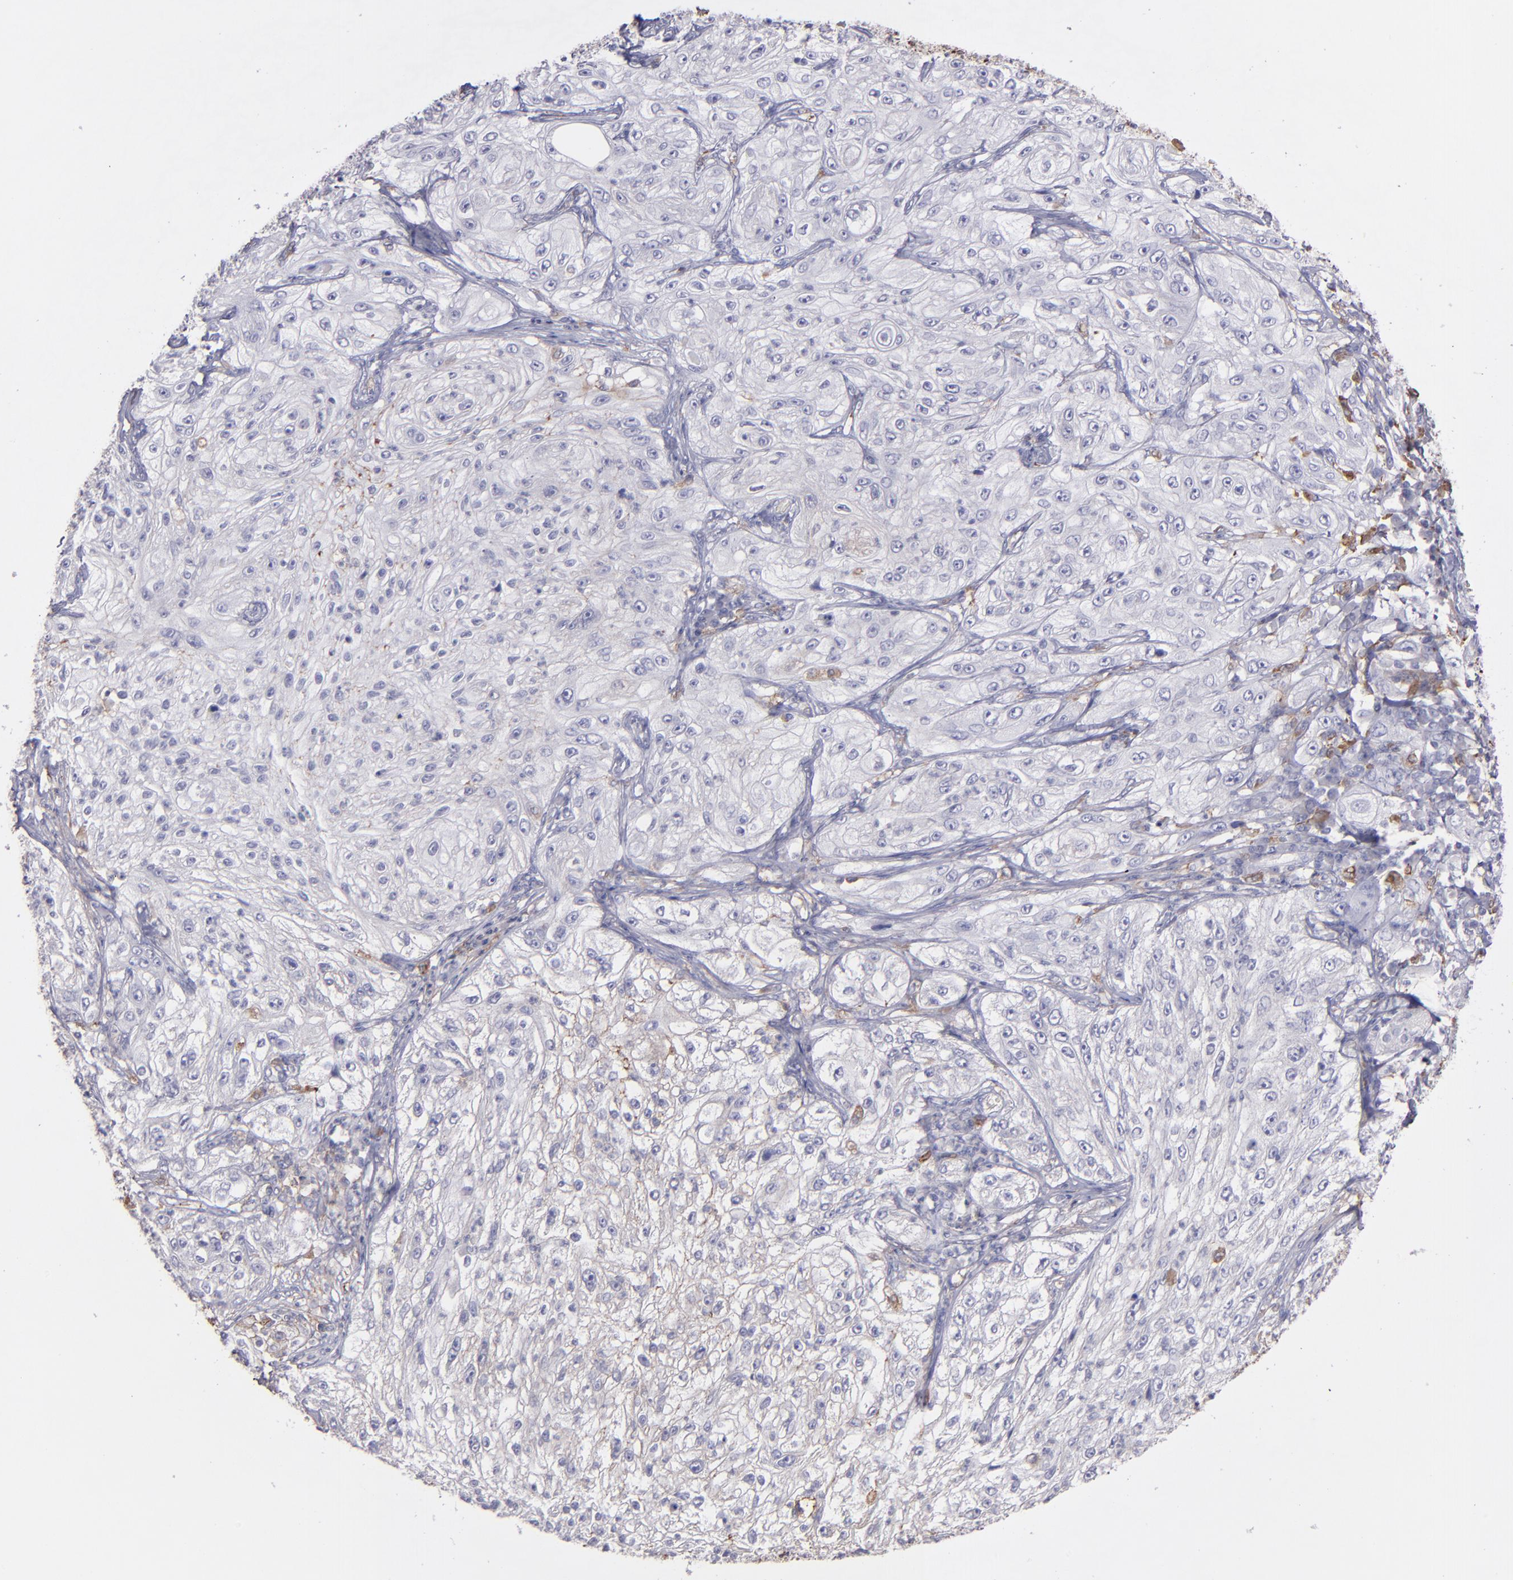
{"staining": {"intensity": "weak", "quantity": "<25%", "location": "cytoplasmic/membranous"}, "tissue": "lung cancer", "cell_type": "Tumor cells", "image_type": "cancer", "snomed": [{"axis": "morphology", "description": "Inflammation, NOS"}, {"axis": "morphology", "description": "Squamous cell carcinoma, NOS"}, {"axis": "topography", "description": "Lymph node"}, {"axis": "topography", "description": "Soft tissue"}, {"axis": "topography", "description": "Lung"}], "caption": "DAB (3,3'-diaminobenzidine) immunohistochemical staining of lung cancer (squamous cell carcinoma) displays no significant positivity in tumor cells.", "gene": "C1QA", "patient": {"sex": "male", "age": 66}}